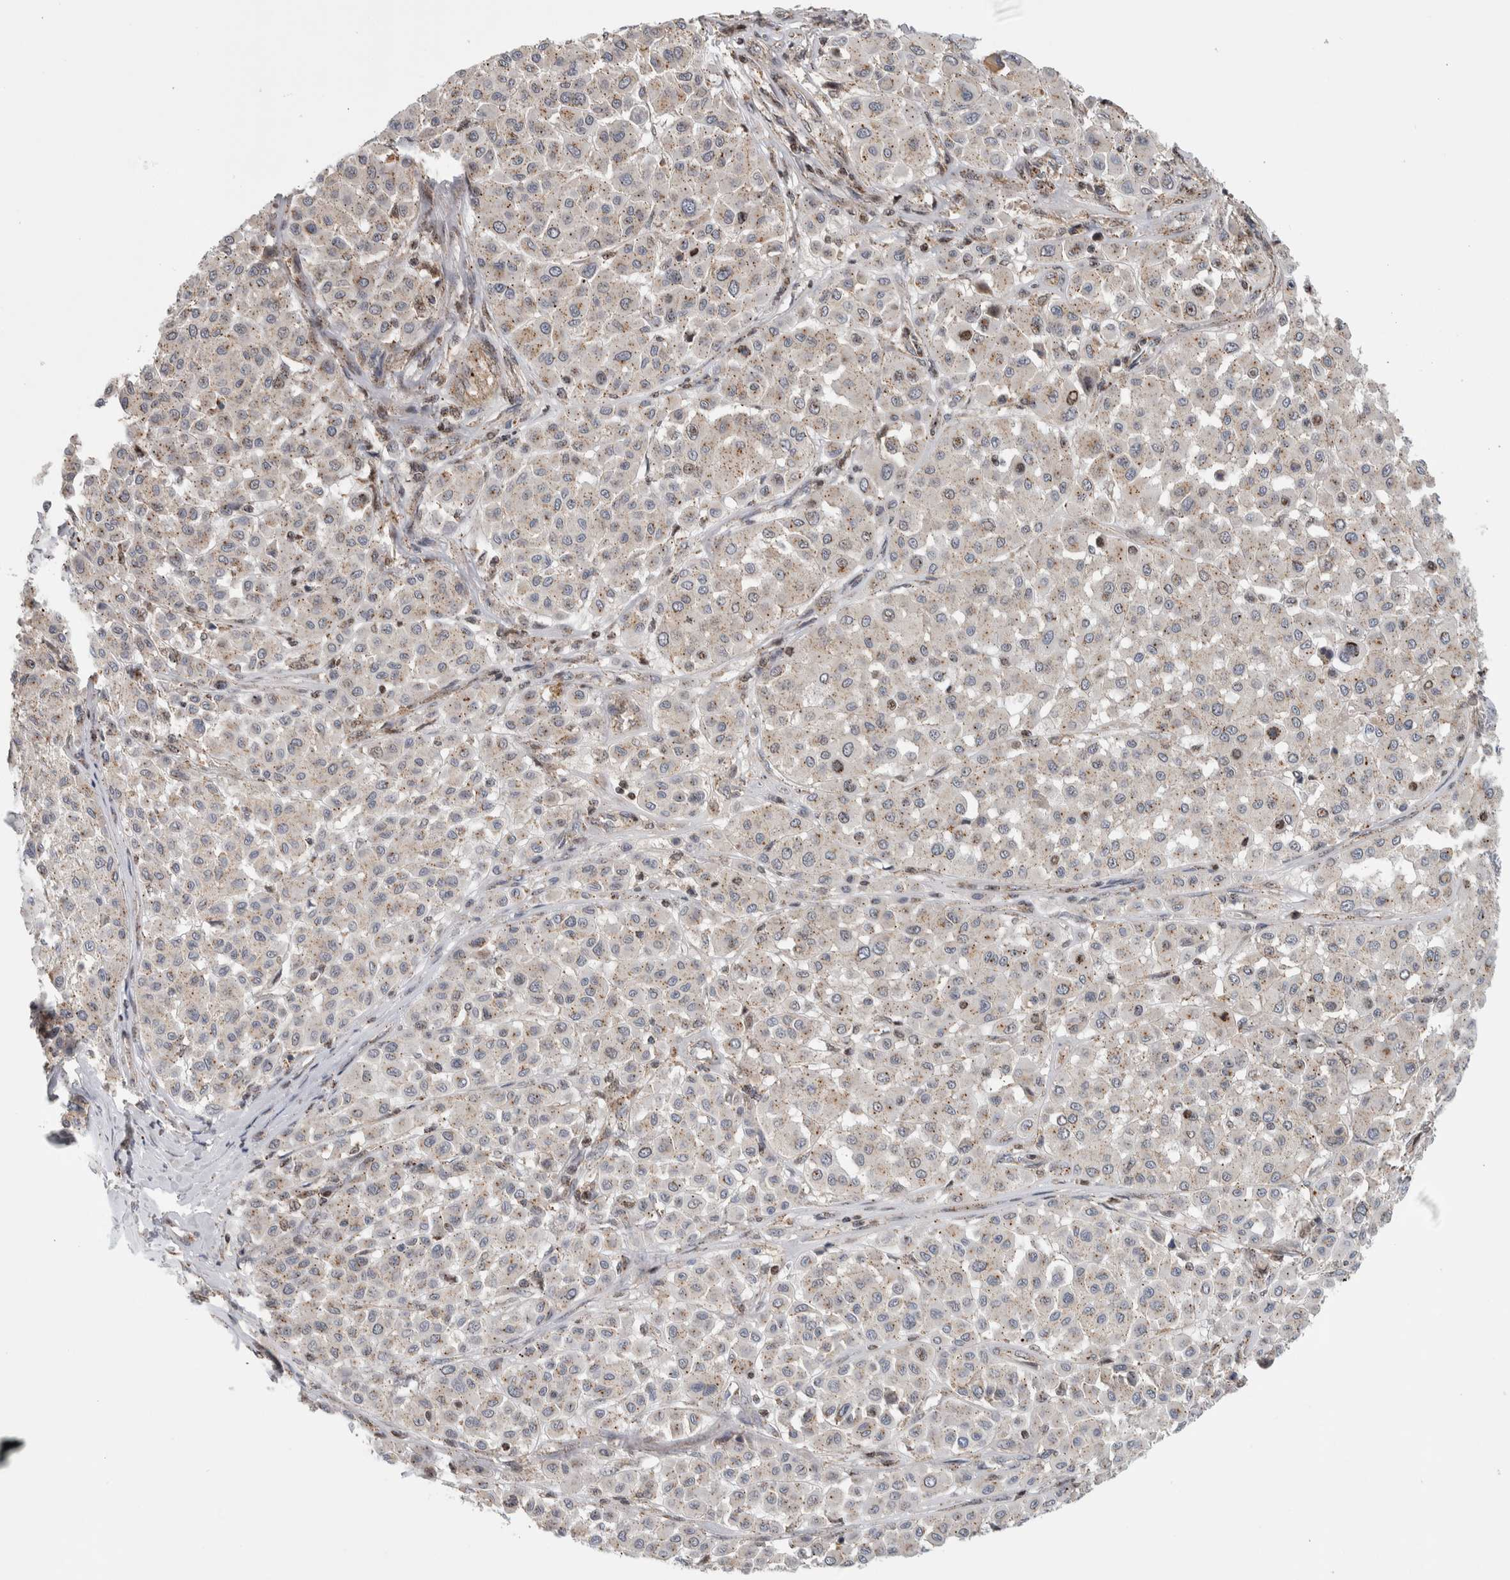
{"staining": {"intensity": "negative", "quantity": "none", "location": "none"}, "tissue": "melanoma", "cell_type": "Tumor cells", "image_type": "cancer", "snomed": [{"axis": "morphology", "description": "Malignant melanoma, Metastatic site"}, {"axis": "topography", "description": "Soft tissue"}], "caption": "Melanoma was stained to show a protein in brown. There is no significant positivity in tumor cells.", "gene": "MSL1", "patient": {"sex": "male", "age": 41}}